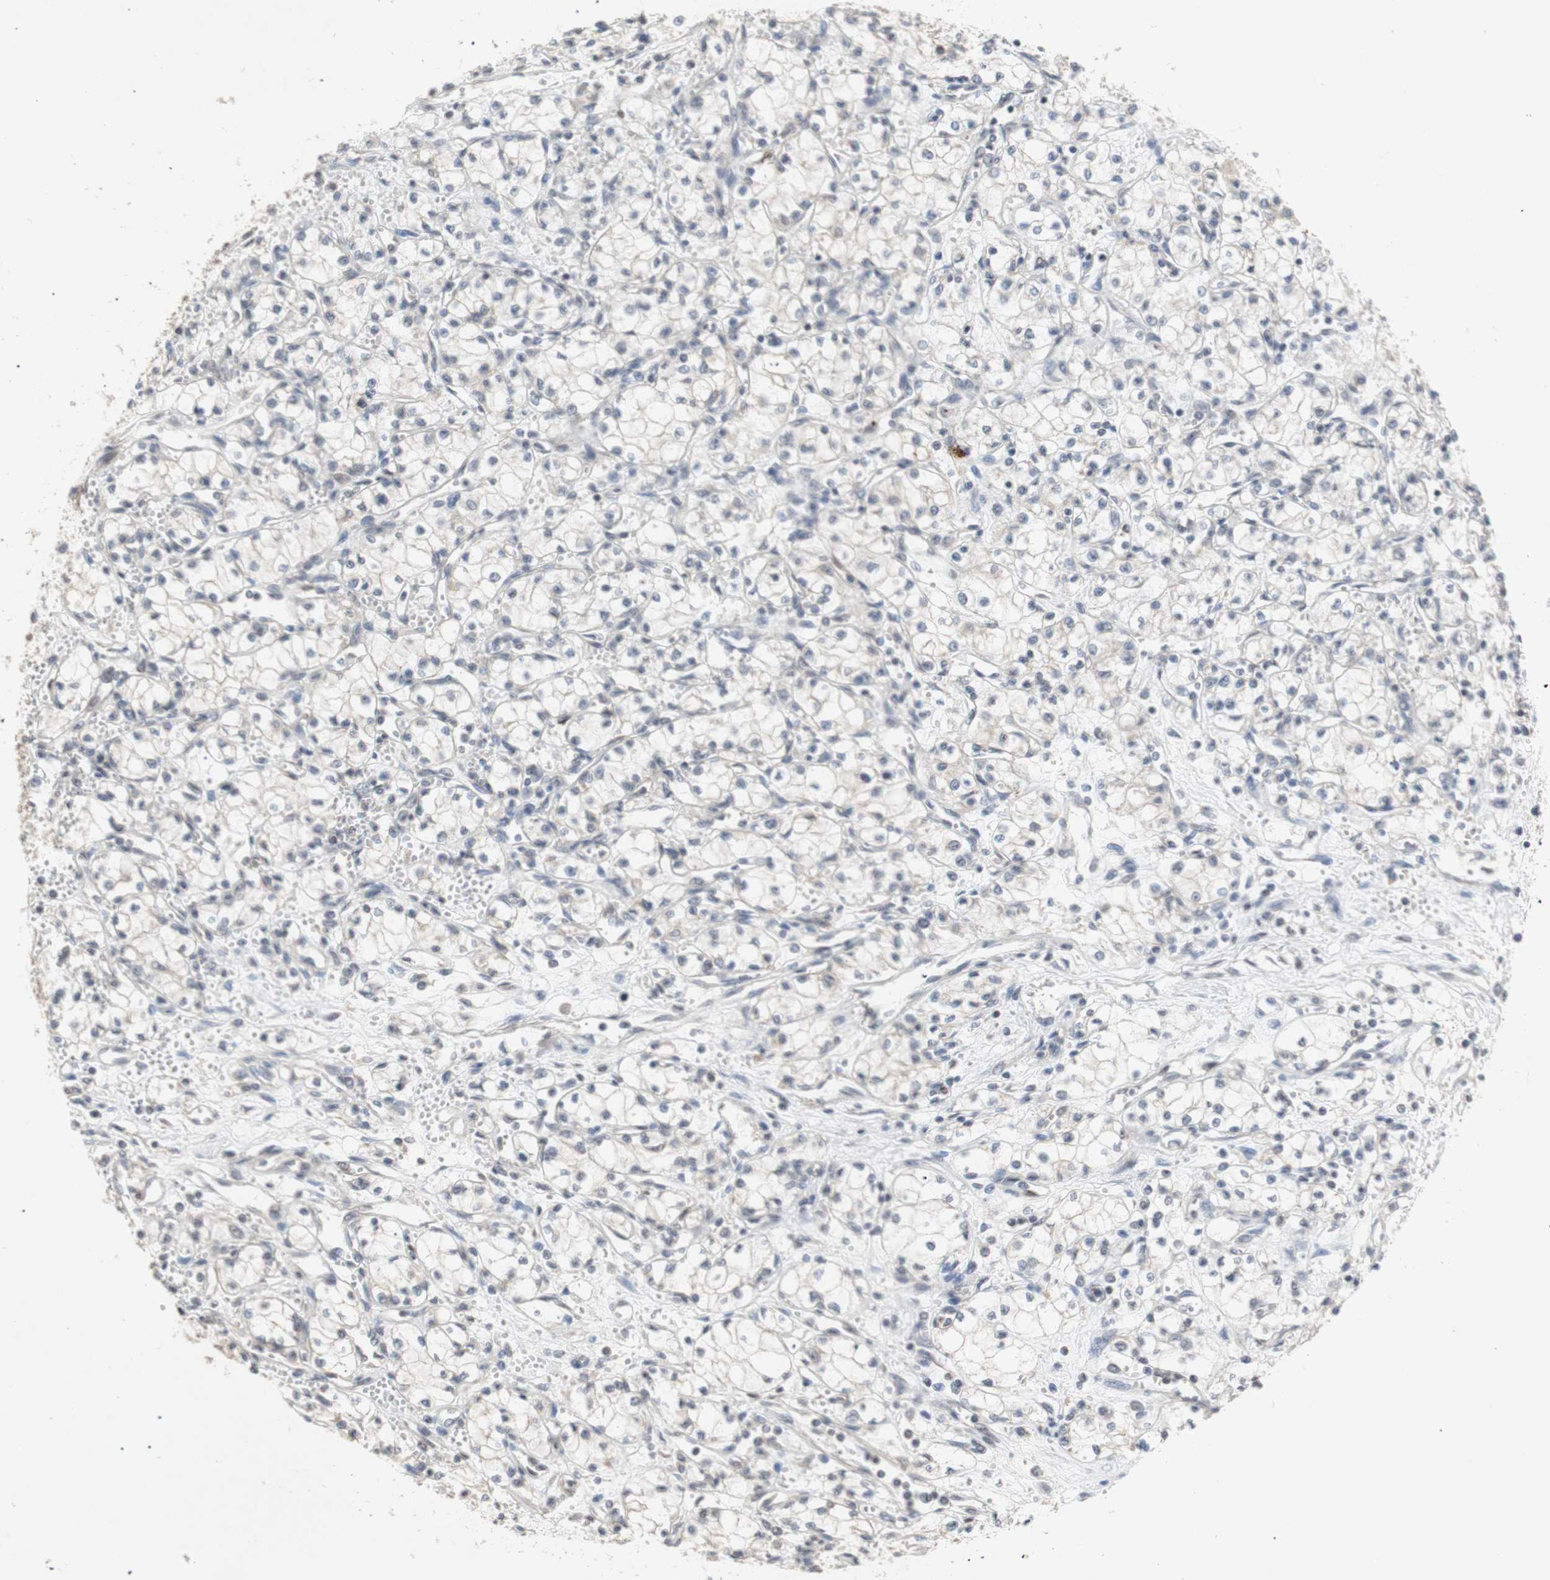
{"staining": {"intensity": "negative", "quantity": "none", "location": "none"}, "tissue": "renal cancer", "cell_type": "Tumor cells", "image_type": "cancer", "snomed": [{"axis": "morphology", "description": "Normal tissue, NOS"}, {"axis": "morphology", "description": "Adenocarcinoma, NOS"}, {"axis": "topography", "description": "Kidney"}], "caption": "High magnification brightfield microscopy of adenocarcinoma (renal) stained with DAB (3,3'-diaminobenzidine) (brown) and counterstained with hematoxylin (blue): tumor cells show no significant expression. (Brightfield microscopy of DAB immunohistochemistry at high magnification).", "gene": "FOSB", "patient": {"sex": "male", "age": 59}}